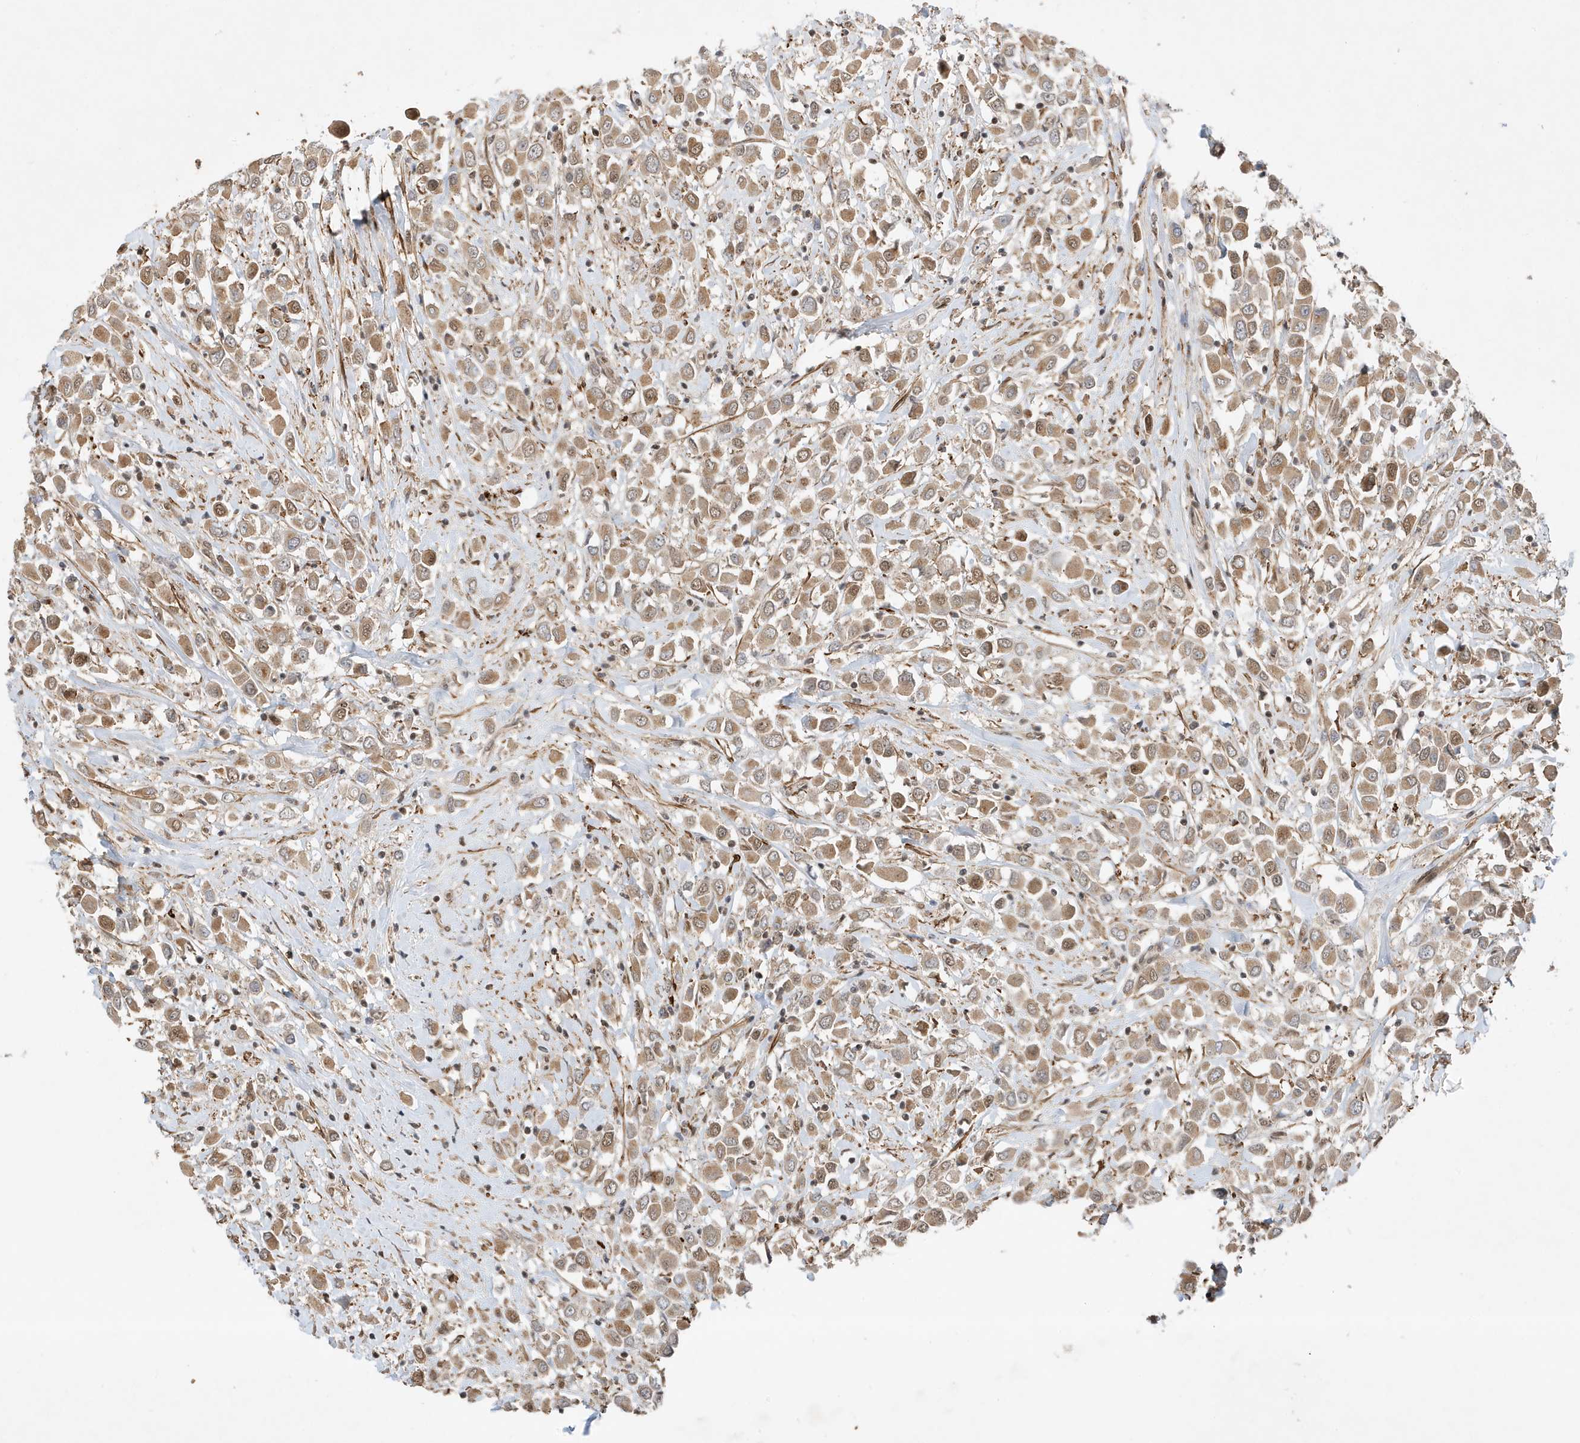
{"staining": {"intensity": "weak", "quantity": ">75%", "location": "cytoplasmic/membranous"}, "tissue": "breast cancer", "cell_type": "Tumor cells", "image_type": "cancer", "snomed": [{"axis": "morphology", "description": "Duct carcinoma"}, {"axis": "topography", "description": "Breast"}], "caption": "Invasive ductal carcinoma (breast) tissue exhibits weak cytoplasmic/membranous staining in approximately >75% of tumor cells, visualized by immunohistochemistry.", "gene": "MAST3", "patient": {"sex": "female", "age": 61}}